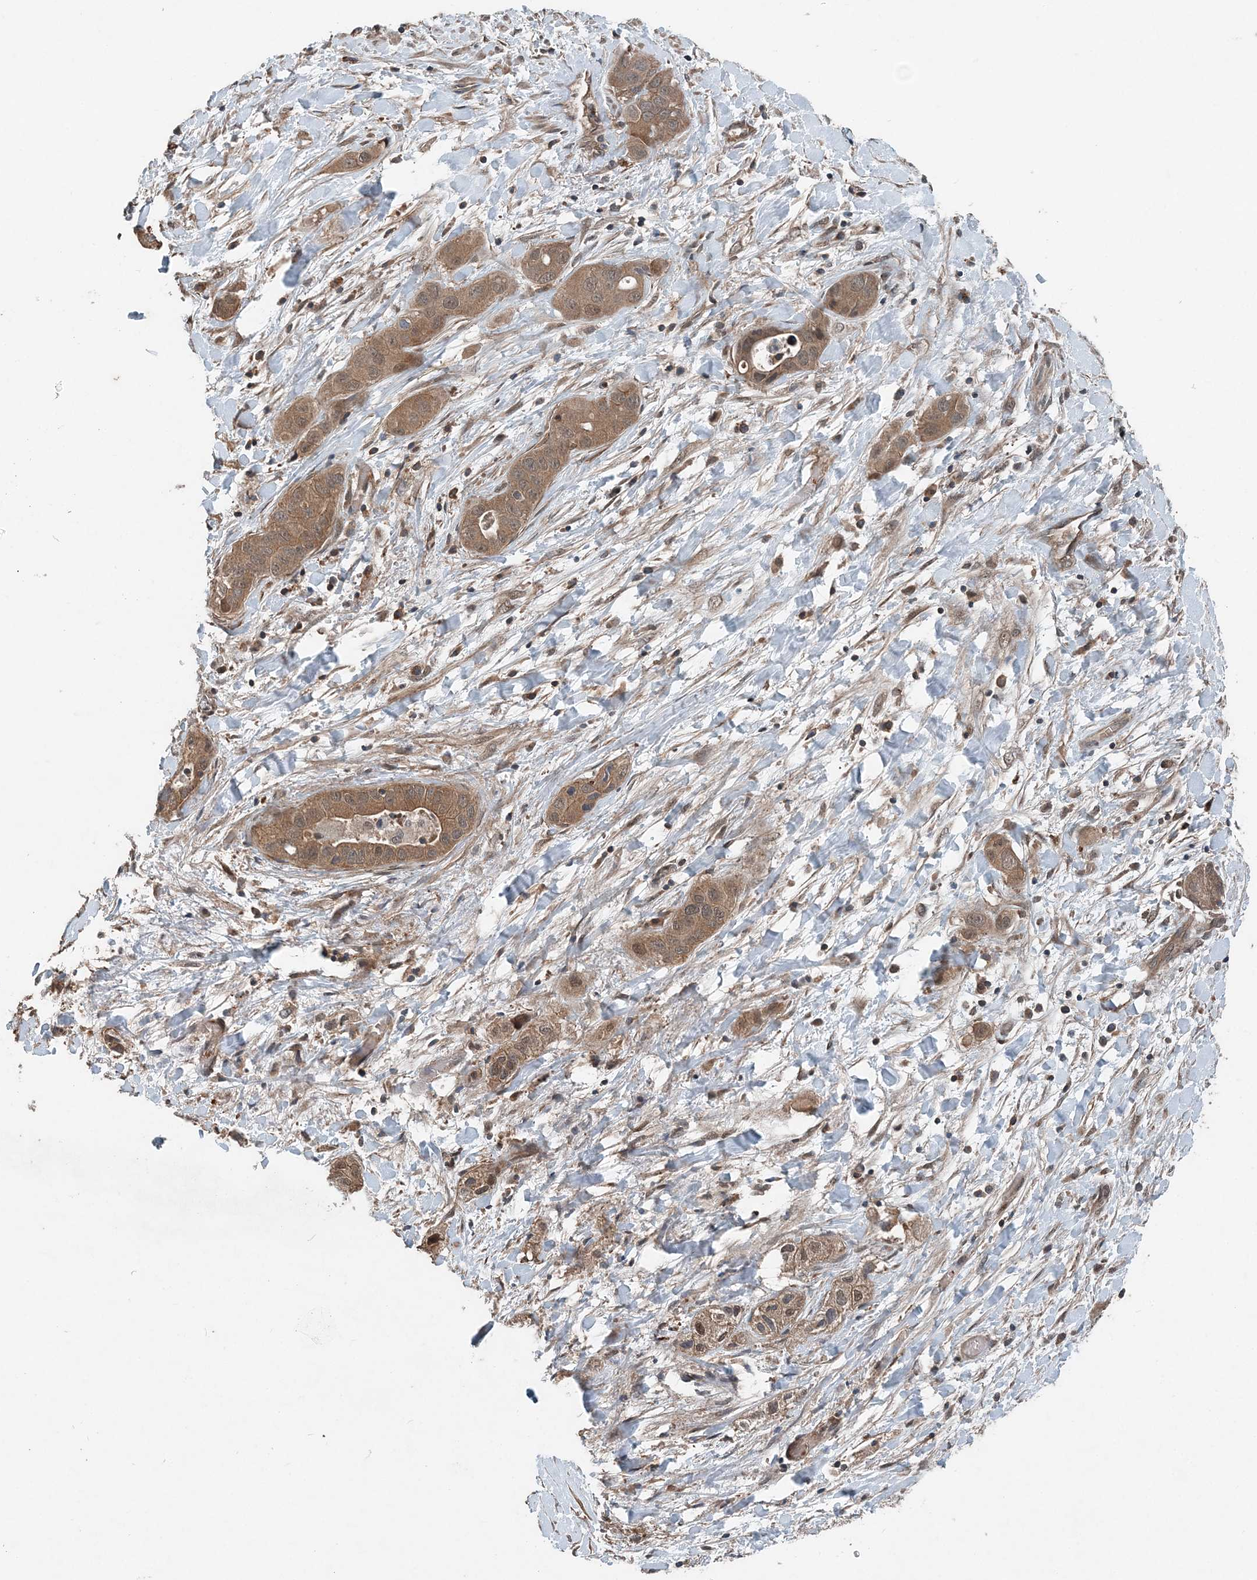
{"staining": {"intensity": "moderate", "quantity": ">75%", "location": "cytoplasmic/membranous"}, "tissue": "liver cancer", "cell_type": "Tumor cells", "image_type": "cancer", "snomed": [{"axis": "morphology", "description": "Cholangiocarcinoma"}, {"axis": "topography", "description": "Liver"}], "caption": "Cholangiocarcinoma (liver) was stained to show a protein in brown. There is medium levels of moderate cytoplasmic/membranous positivity in about >75% of tumor cells. The staining is performed using DAB brown chromogen to label protein expression. The nuclei are counter-stained blue using hematoxylin.", "gene": "SMPD3", "patient": {"sex": "female", "age": 52}}